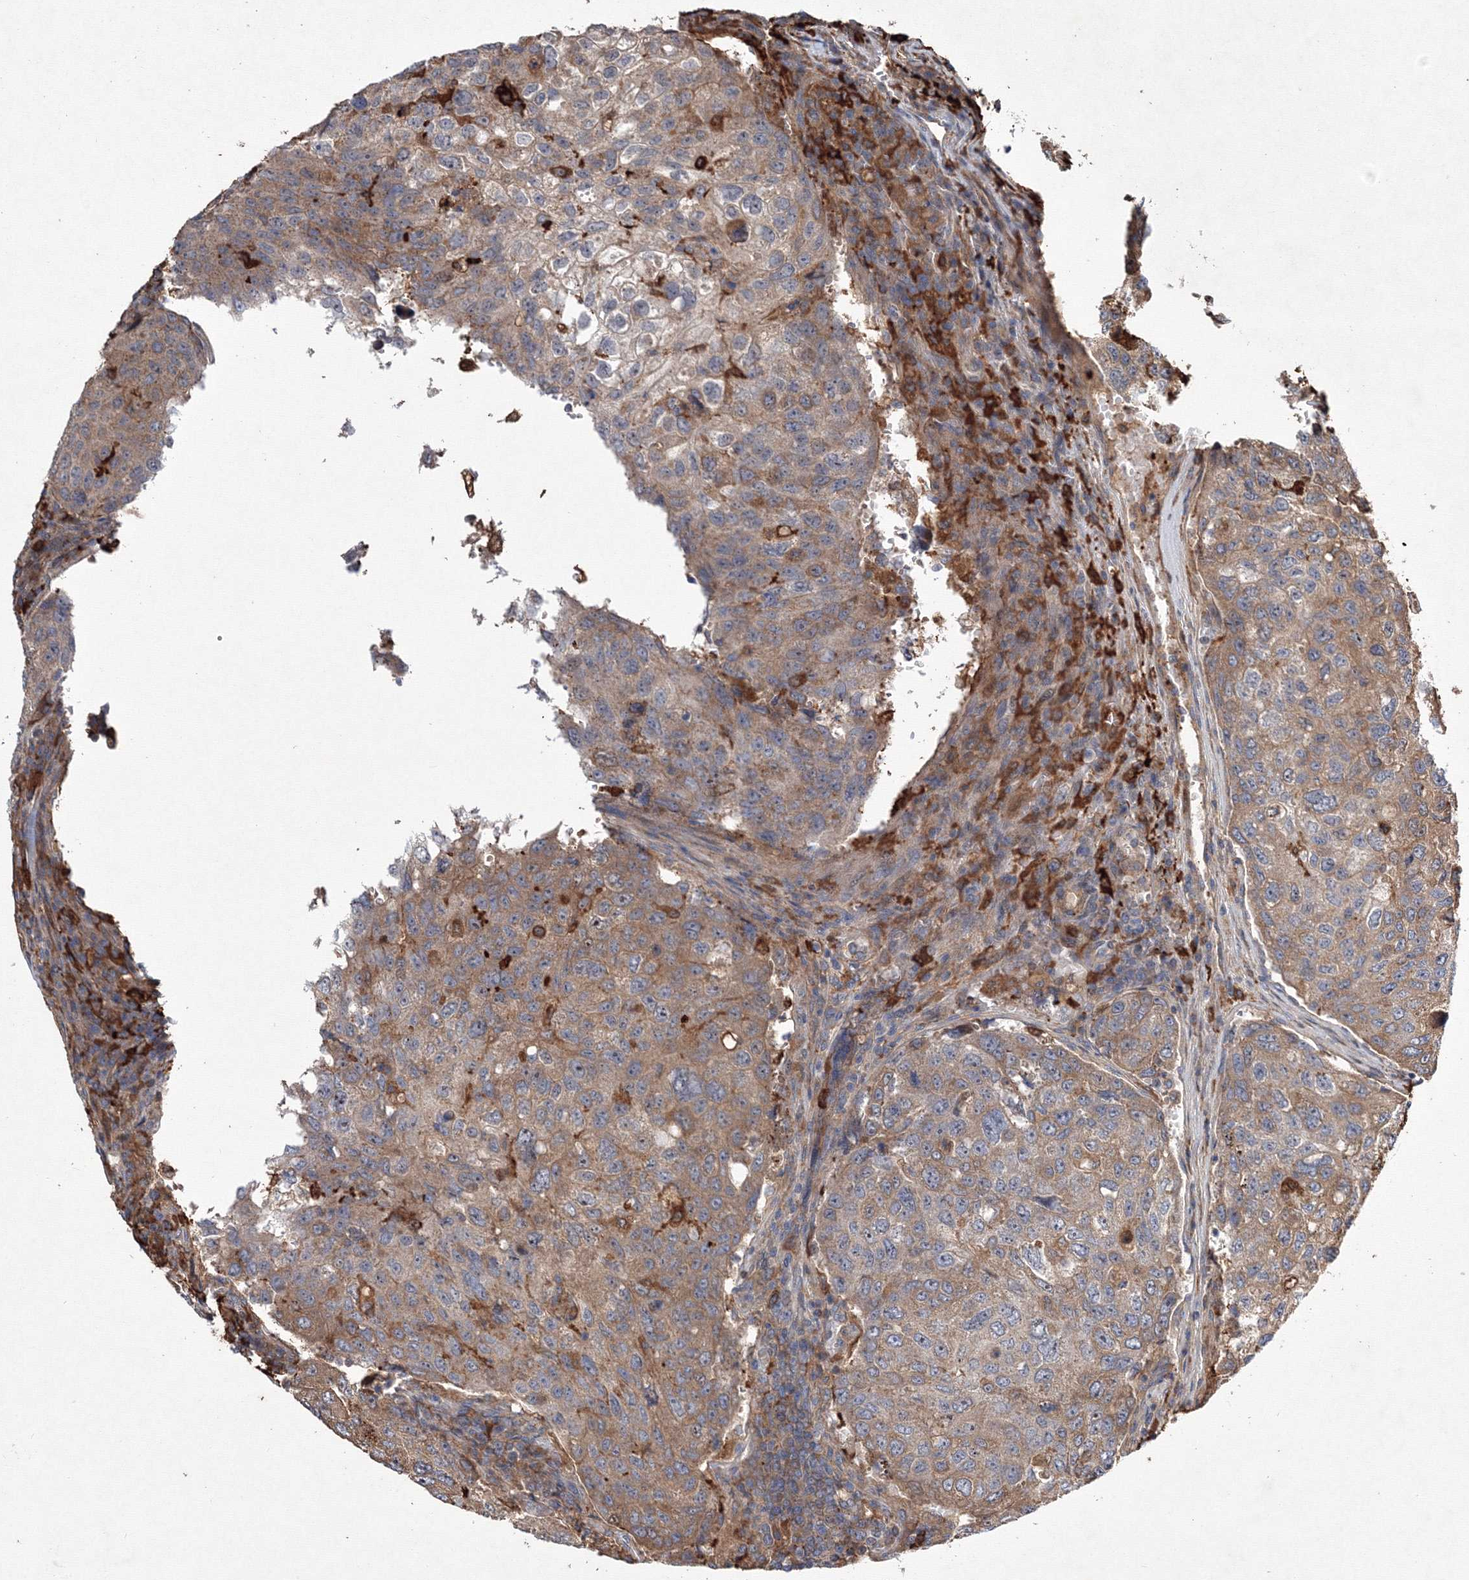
{"staining": {"intensity": "moderate", "quantity": ">75%", "location": "cytoplasmic/membranous"}, "tissue": "urothelial cancer", "cell_type": "Tumor cells", "image_type": "cancer", "snomed": [{"axis": "morphology", "description": "Urothelial carcinoma, High grade"}, {"axis": "topography", "description": "Lymph node"}, {"axis": "topography", "description": "Urinary bladder"}], "caption": "Protein analysis of urothelial carcinoma (high-grade) tissue reveals moderate cytoplasmic/membranous staining in about >75% of tumor cells.", "gene": "RANBP3L", "patient": {"sex": "male", "age": 51}}